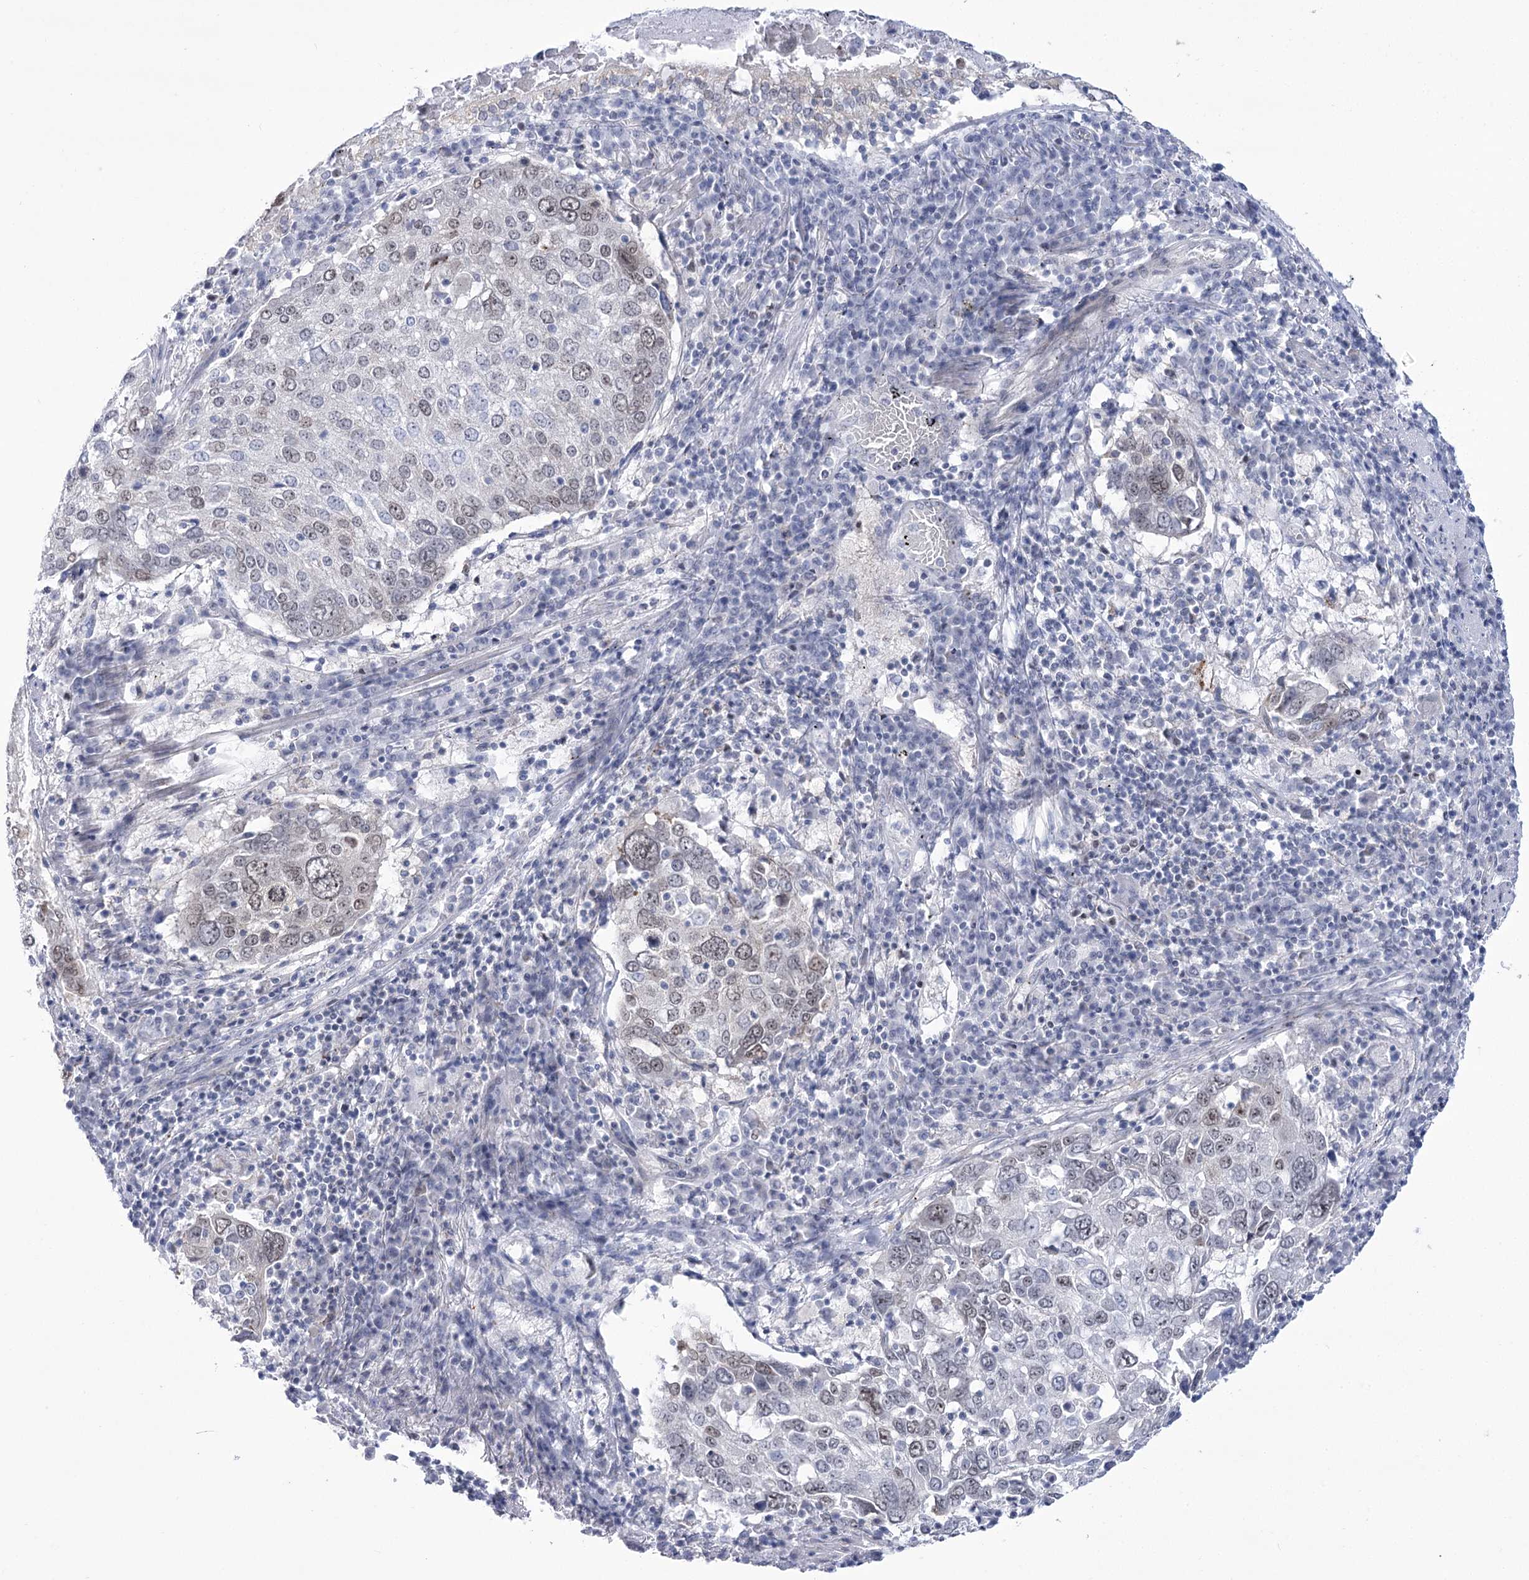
{"staining": {"intensity": "weak", "quantity": "25%-75%", "location": "nuclear"}, "tissue": "lung cancer", "cell_type": "Tumor cells", "image_type": "cancer", "snomed": [{"axis": "morphology", "description": "Squamous cell carcinoma, NOS"}, {"axis": "topography", "description": "Lung"}], "caption": "An IHC photomicrograph of tumor tissue is shown. Protein staining in brown labels weak nuclear positivity in lung squamous cell carcinoma within tumor cells.", "gene": "HORMAD1", "patient": {"sex": "male", "age": 65}}